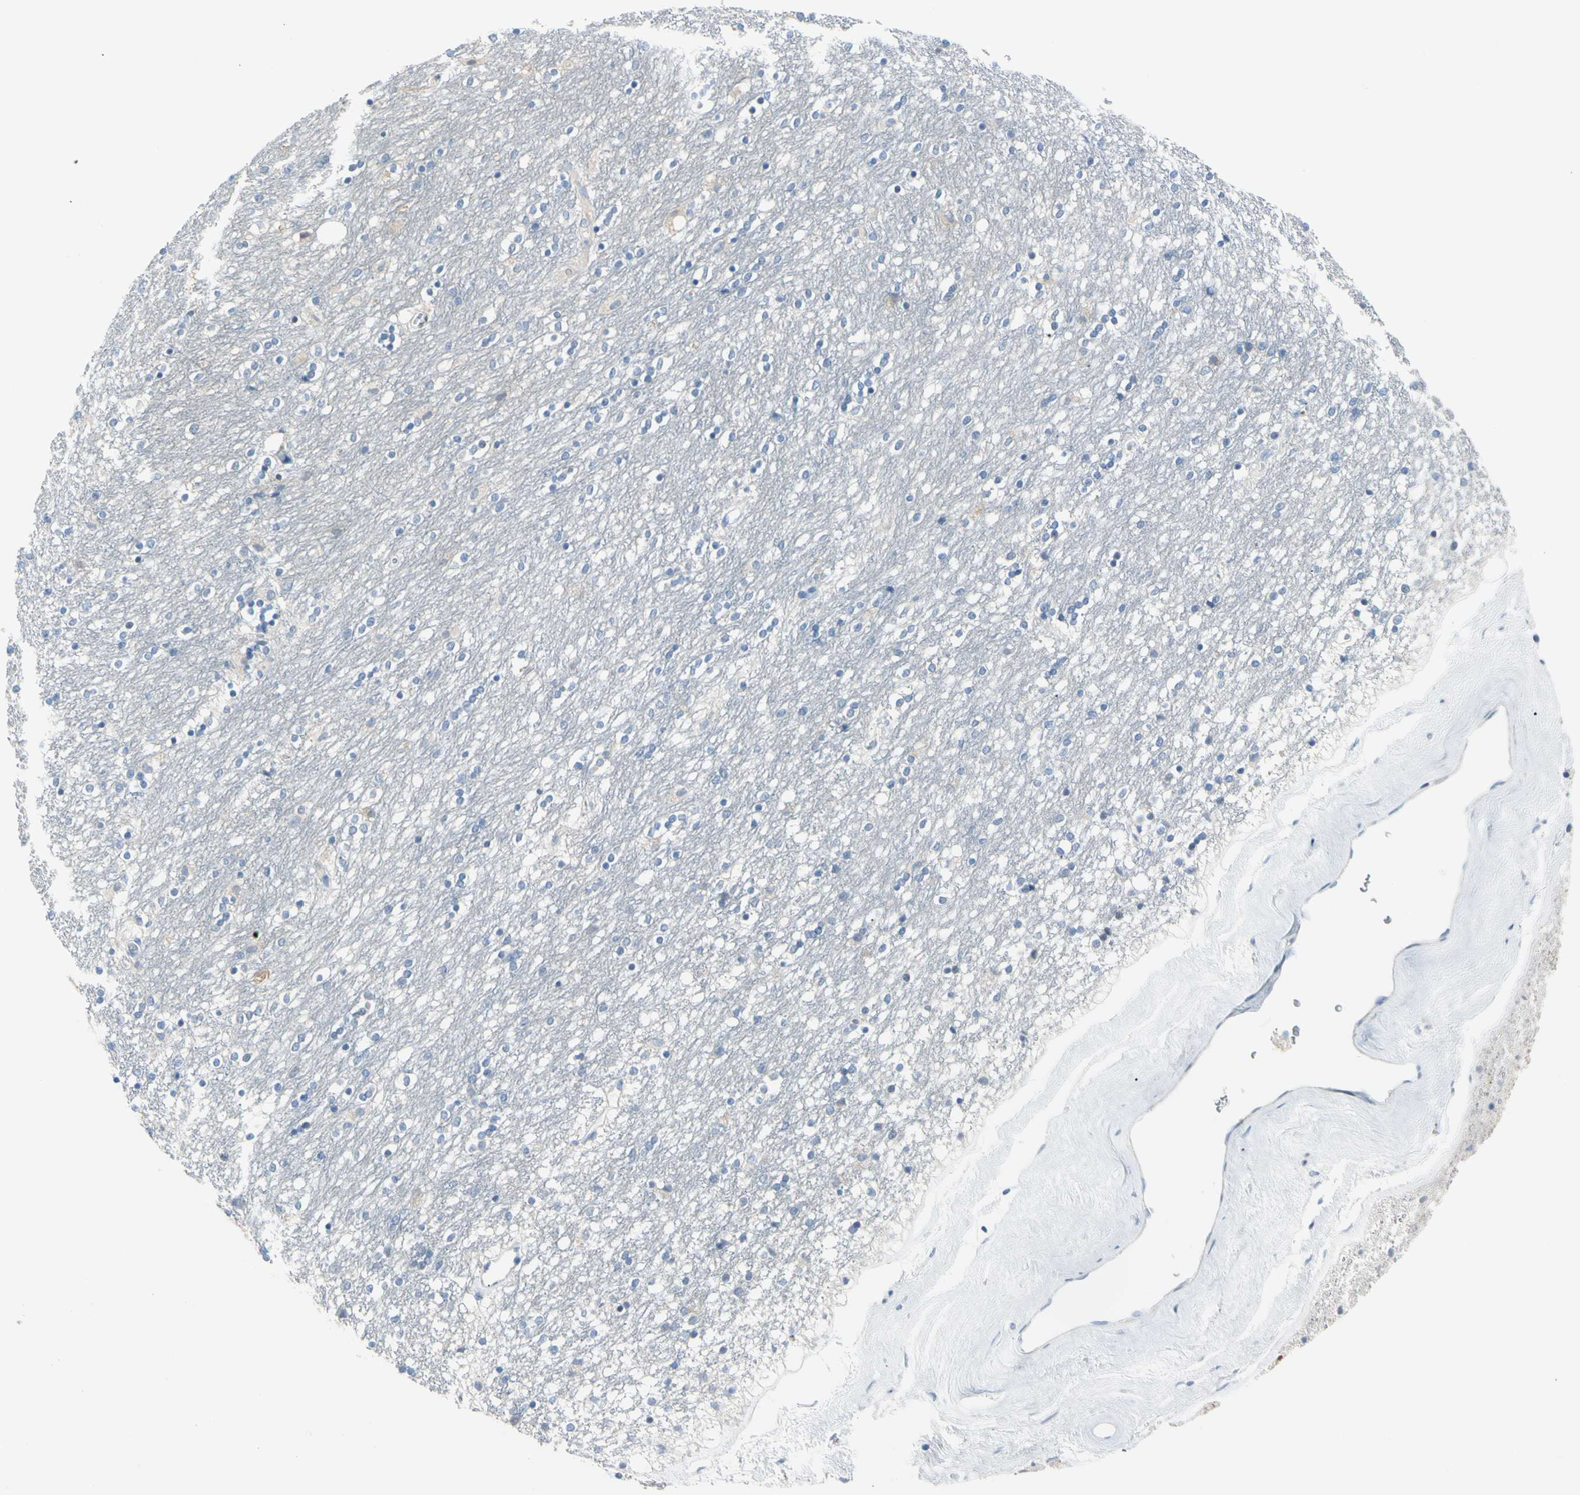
{"staining": {"intensity": "negative", "quantity": "none", "location": "none"}, "tissue": "caudate", "cell_type": "Glial cells", "image_type": "normal", "snomed": [{"axis": "morphology", "description": "Normal tissue, NOS"}, {"axis": "topography", "description": "Lateral ventricle wall"}], "caption": "IHC of normal caudate displays no expression in glial cells.", "gene": "MARK1", "patient": {"sex": "female", "age": 54}}